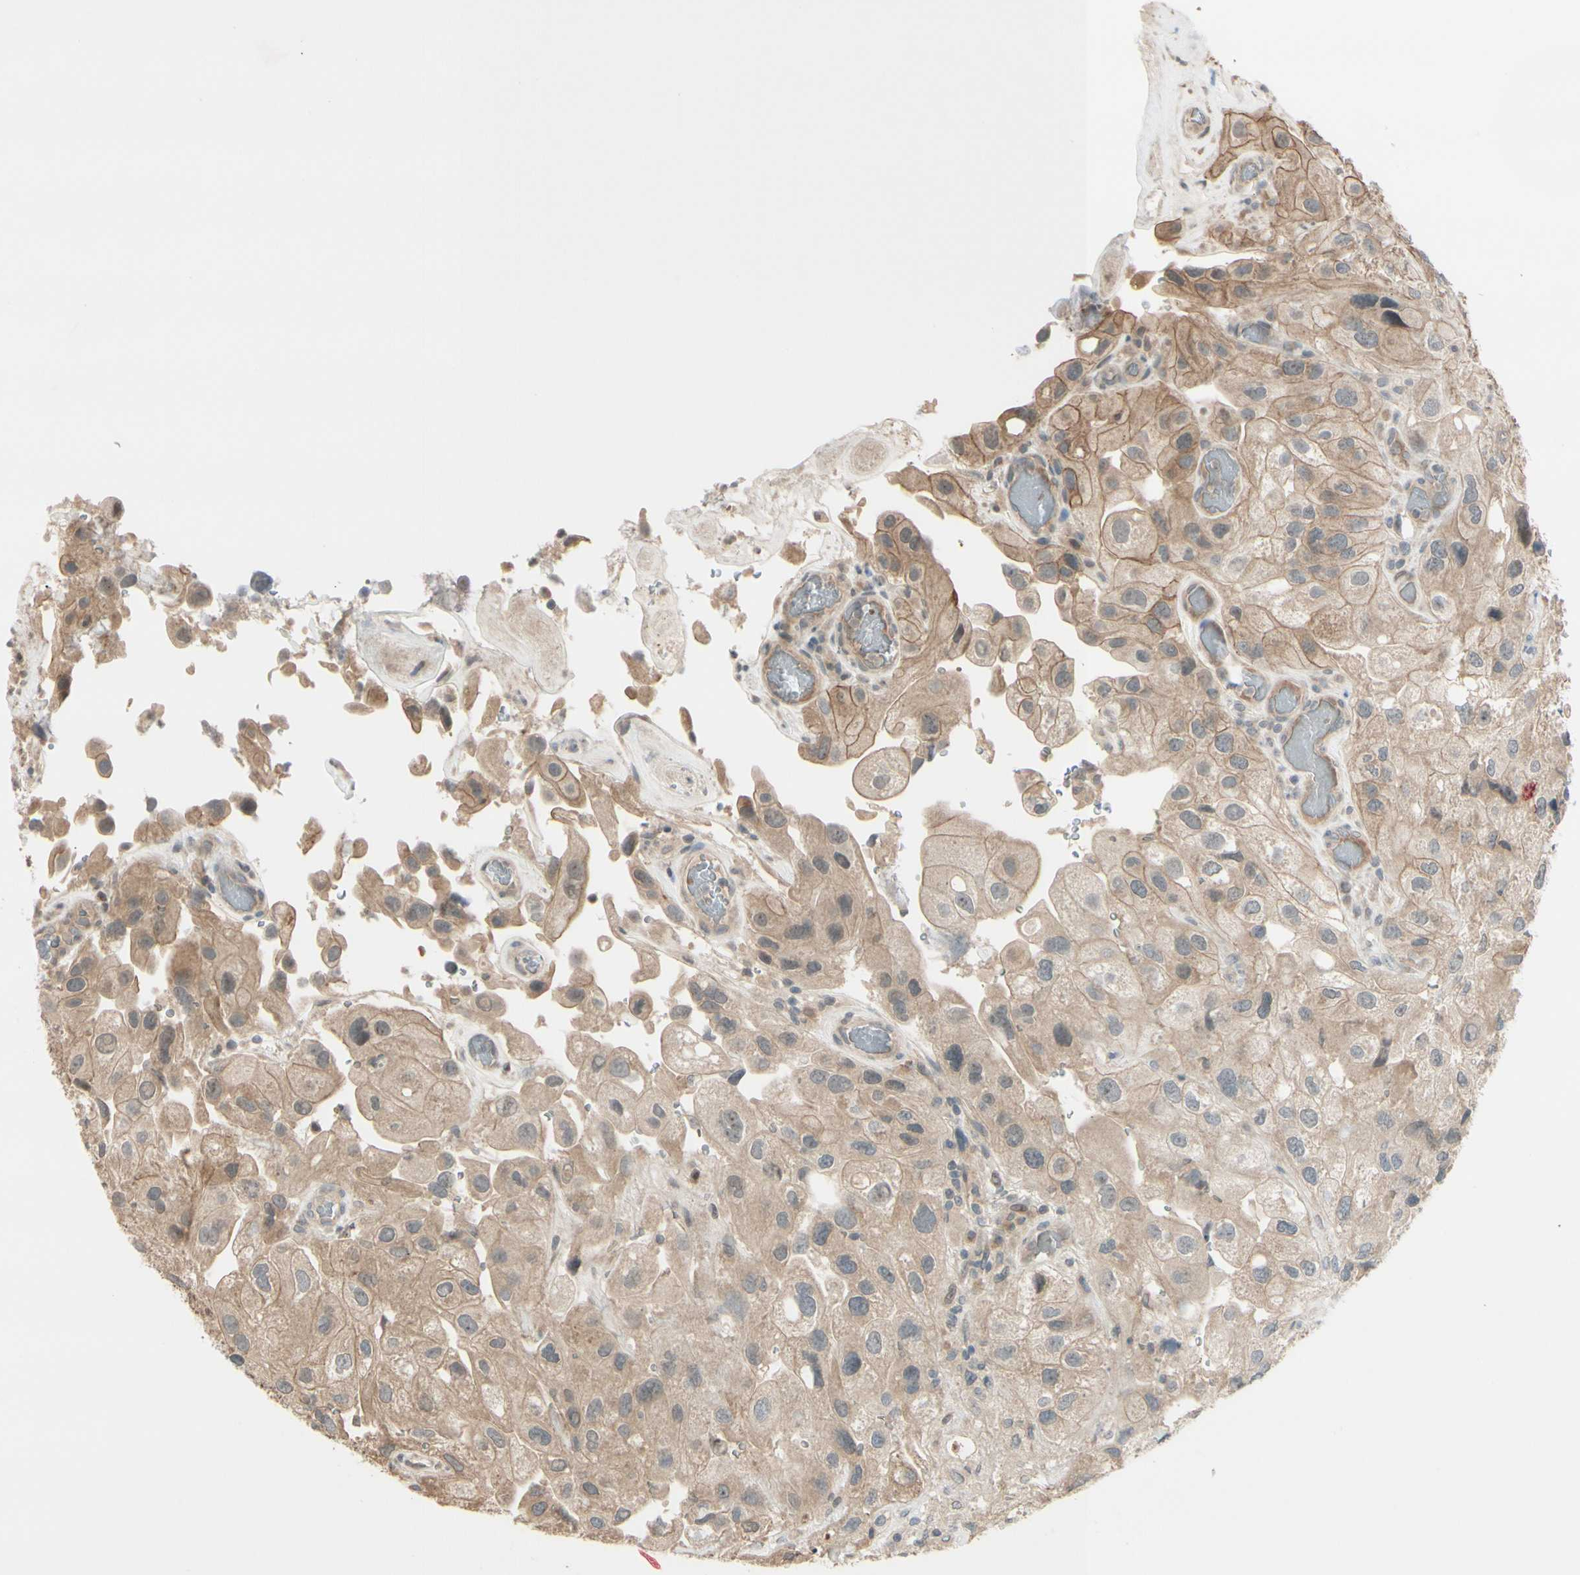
{"staining": {"intensity": "weak", "quantity": ">75%", "location": "cytoplasmic/membranous"}, "tissue": "urothelial cancer", "cell_type": "Tumor cells", "image_type": "cancer", "snomed": [{"axis": "morphology", "description": "Urothelial carcinoma, High grade"}, {"axis": "topography", "description": "Urinary bladder"}], "caption": "Protein analysis of urothelial cancer tissue reveals weak cytoplasmic/membranous expression in approximately >75% of tumor cells. (brown staining indicates protein expression, while blue staining denotes nuclei).", "gene": "FGF10", "patient": {"sex": "female", "age": 64}}